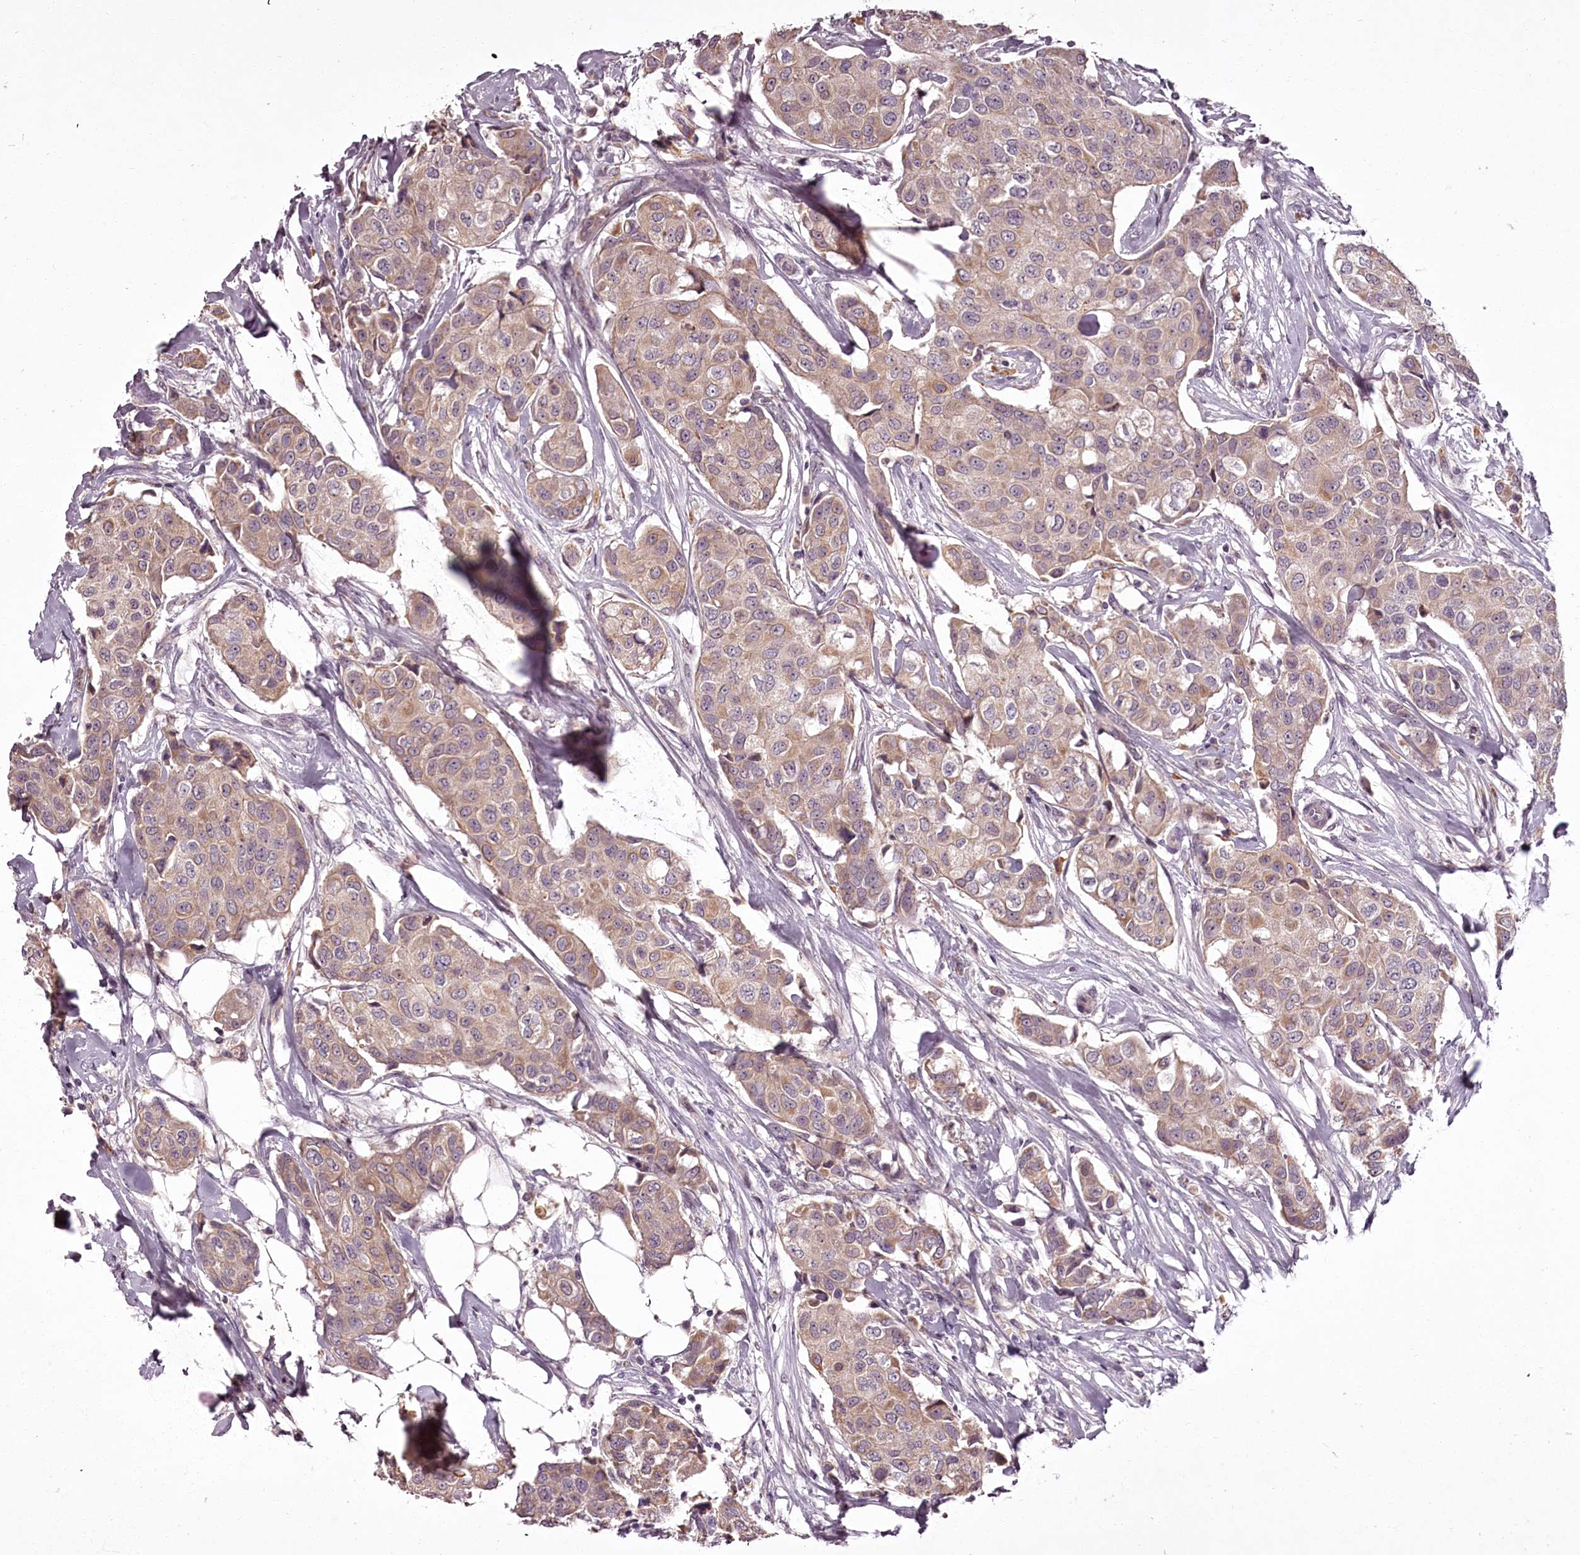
{"staining": {"intensity": "moderate", "quantity": ">75%", "location": "cytoplasmic/membranous"}, "tissue": "breast cancer", "cell_type": "Tumor cells", "image_type": "cancer", "snomed": [{"axis": "morphology", "description": "Duct carcinoma"}, {"axis": "topography", "description": "Breast"}], "caption": "DAB (3,3'-diaminobenzidine) immunohistochemical staining of infiltrating ductal carcinoma (breast) displays moderate cytoplasmic/membranous protein staining in approximately >75% of tumor cells.", "gene": "RBMXL2", "patient": {"sex": "female", "age": 80}}